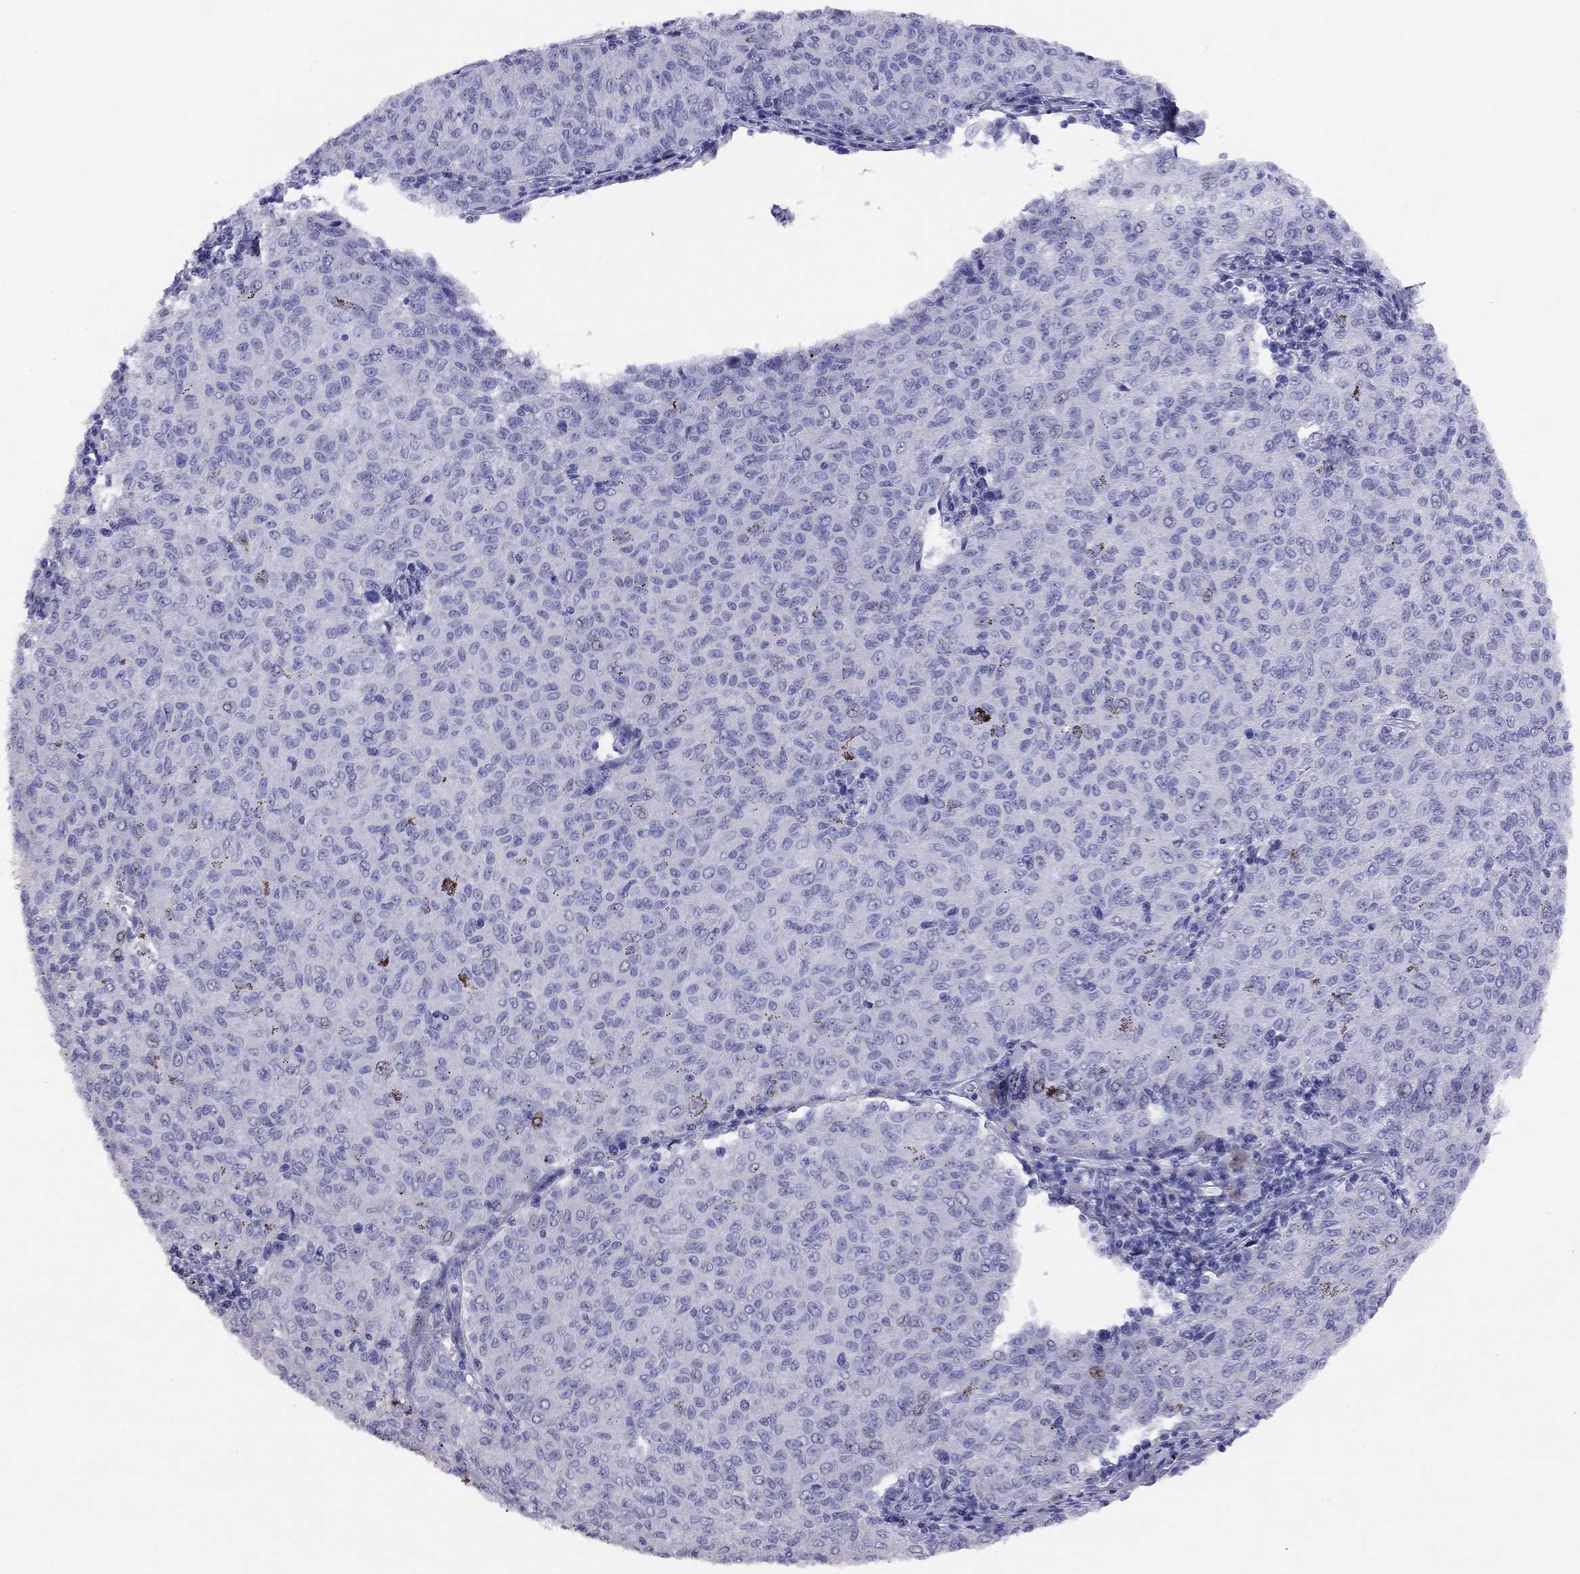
{"staining": {"intensity": "negative", "quantity": "none", "location": "none"}, "tissue": "melanoma", "cell_type": "Tumor cells", "image_type": "cancer", "snomed": [{"axis": "morphology", "description": "Malignant melanoma, NOS"}, {"axis": "topography", "description": "Skin"}], "caption": "This is an immunohistochemistry photomicrograph of malignant melanoma. There is no positivity in tumor cells.", "gene": "LRIT2", "patient": {"sex": "female", "age": 72}}